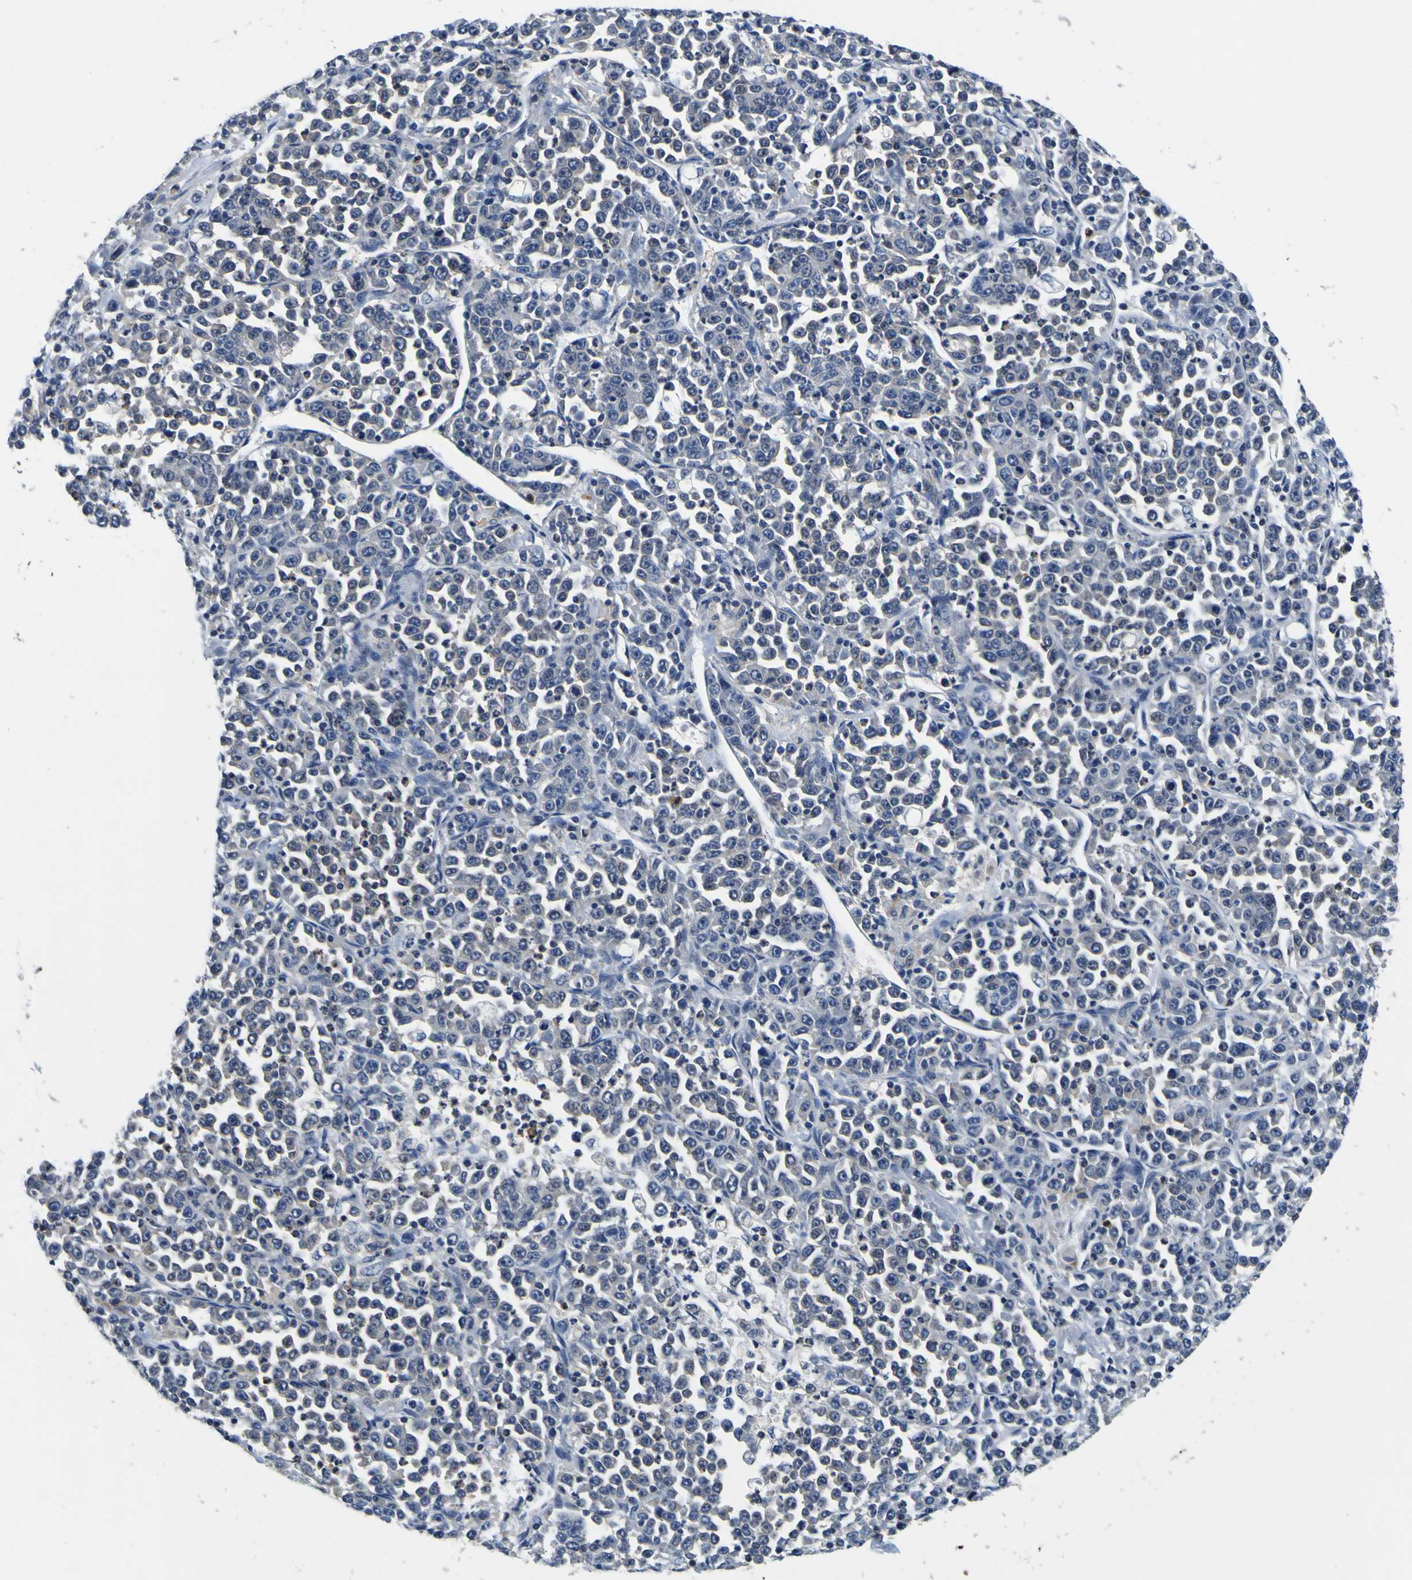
{"staining": {"intensity": "moderate", "quantity": "<25%", "location": "cytoplasmic/membranous"}, "tissue": "stomach cancer", "cell_type": "Tumor cells", "image_type": "cancer", "snomed": [{"axis": "morphology", "description": "Normal tissue, NOS"}, {"axis": "morphology", "description": "Adenocarcinoma, NOS"}, {"axis": "topography", "description": "Stomach, upper"}, {"axis": "topography", "description": "Stomach"}], "caption": "Immunohistochemical staining of human stomach adenocarcinoma reveals moderate cytoplasmic/membranous protein positivity in about <25% of tumor cells.", "gene": "TNIK", "patient": {"sex": "male", "age": 59}}